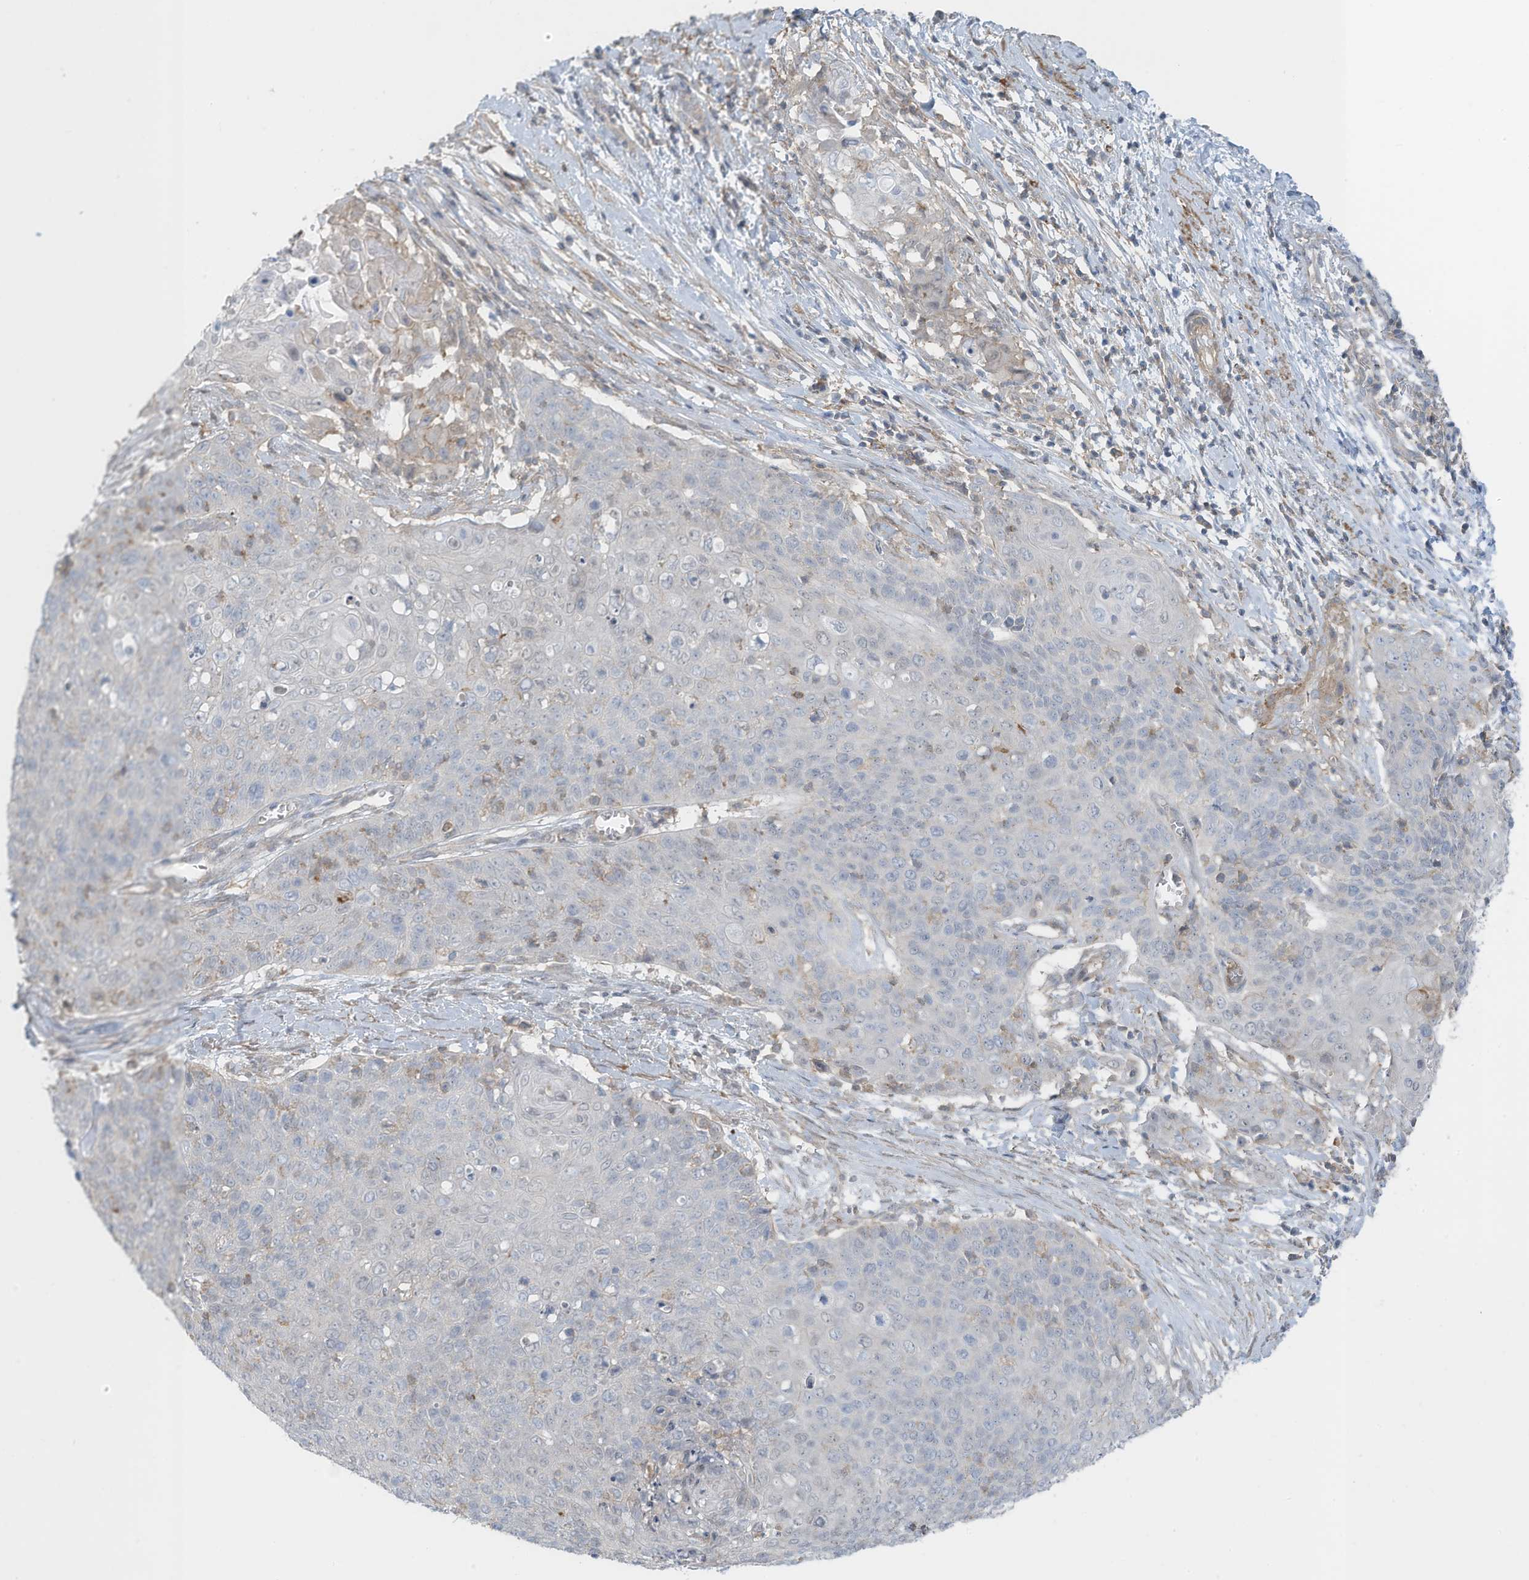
{"staining": {"intensity": "negative", "quantity": "none", "location": "none"}, "tissue": "cervical cancer", "cell_type": "Tumor cells", "image_type": "cancer", "snomed": [{"axis": "morphology", "description": "Squamous cell carcinoma, NOS"}, {"axis": "topography", "description": "Cervix"}], "caption": "Immunohistochemical staining of human cervical cancer (squamous cell carcinoma) displays no significant staining in tumor cells.", "gene": "ZNF846", "patient": {"sex": "female", "age": 39}}